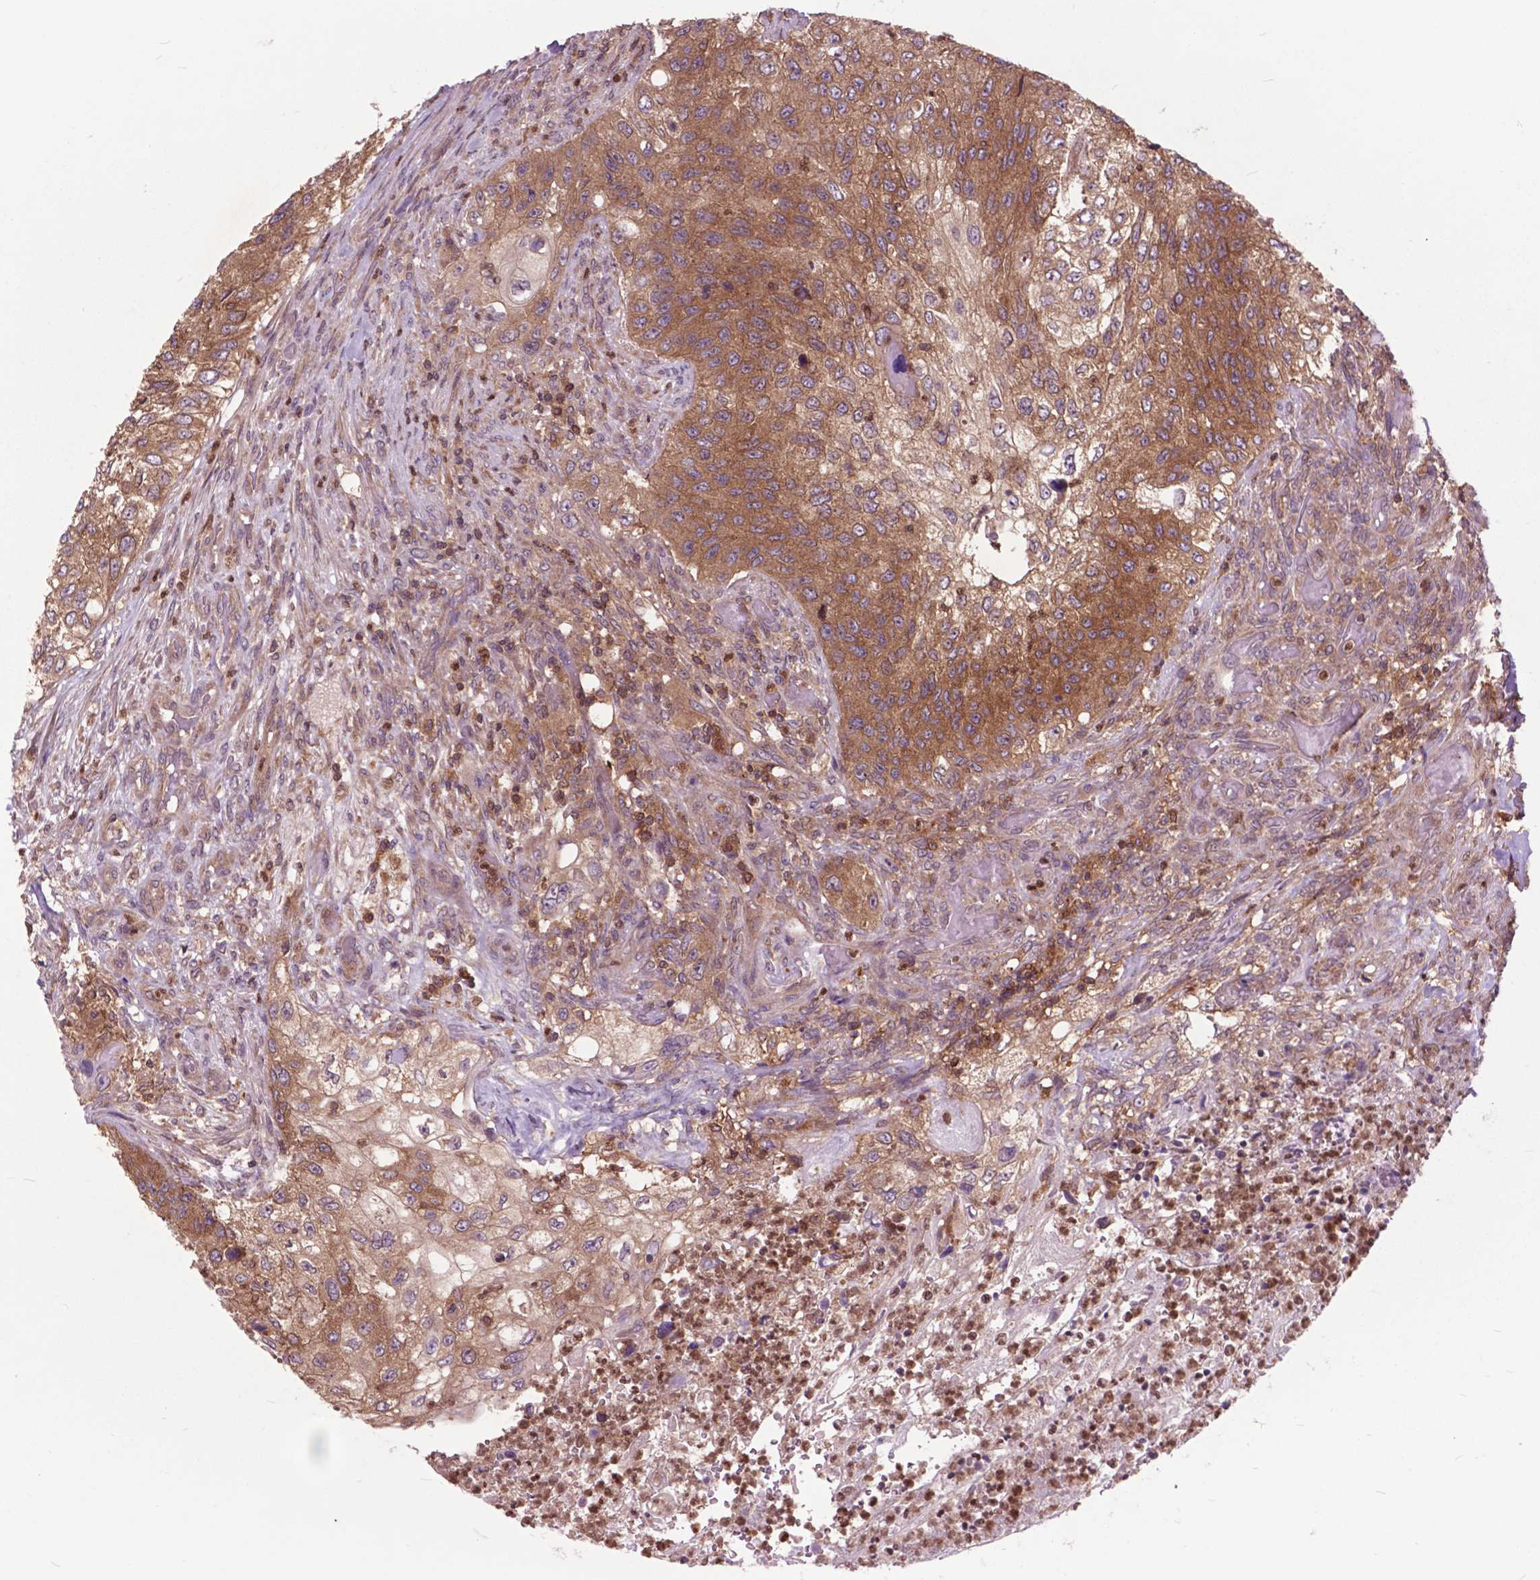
{"staining": {"intensity": "moderate", "quantity": ">75%", "location": "cytoplasmic/membranous"}, "tissue": "urothelial cancer", "cell_type": "Tumor cells", "image_type": "cancer", "snomed": [{"axis": "morphology", "description": "Urothelial carcinoma, High grade"}, {"axis": "topography", "description": "Urinary bladder"}], "caption": "This is an image of immunohistochemistry (IHC) staining of urothelial carcinoma (high-grade), which shows moderate staining in the cytoplasmic/membranous of tumor cells.", "gene": "ARAF", "patient": {"sex": "female", "age": 60}}